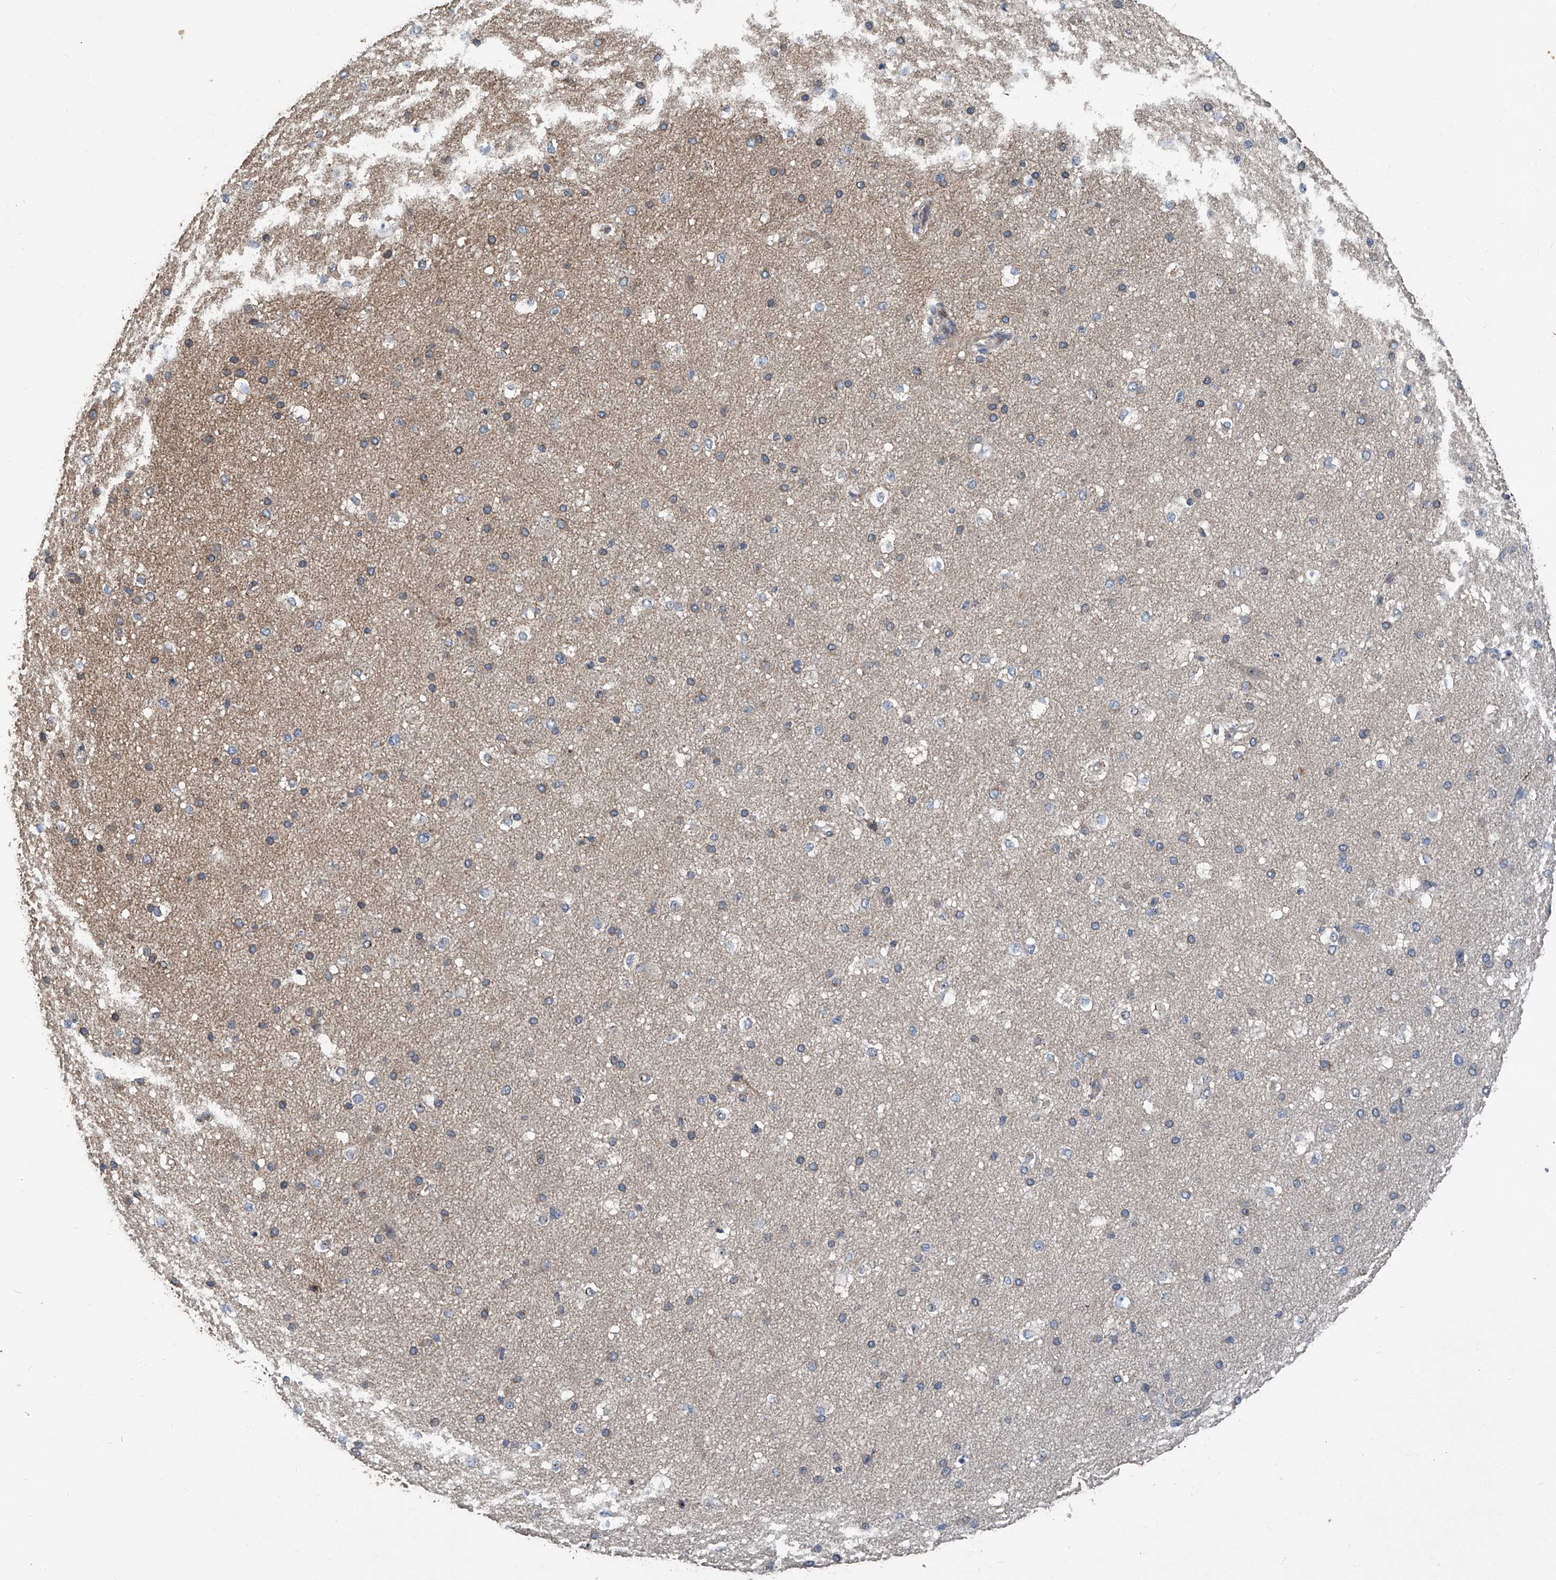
{"staining": {"intensity": "weak", "quantity": "25%-75%", "location": "cytoplasmic/membranous"}, "tissue": "cerebral cortex", "cell_type": "Endothelial cells", "image_type": "normal", "snomed": [{"axis": "morphology", "description": "Normal tissue, NOS"}, {"axis": "morphology", "description": "Developmental malformation"}, {"axis": "topography", "description": "Cerebral cortex"}], "caption": "This image displays IHC staining of unremarkable human cerebral cortex, with low weak cytoplasmic/membranous positivity in approximately 25%-75% of endothelial cells.", "gene": "BCKDHB", "patient": {"sex": "female", "age": 30}}